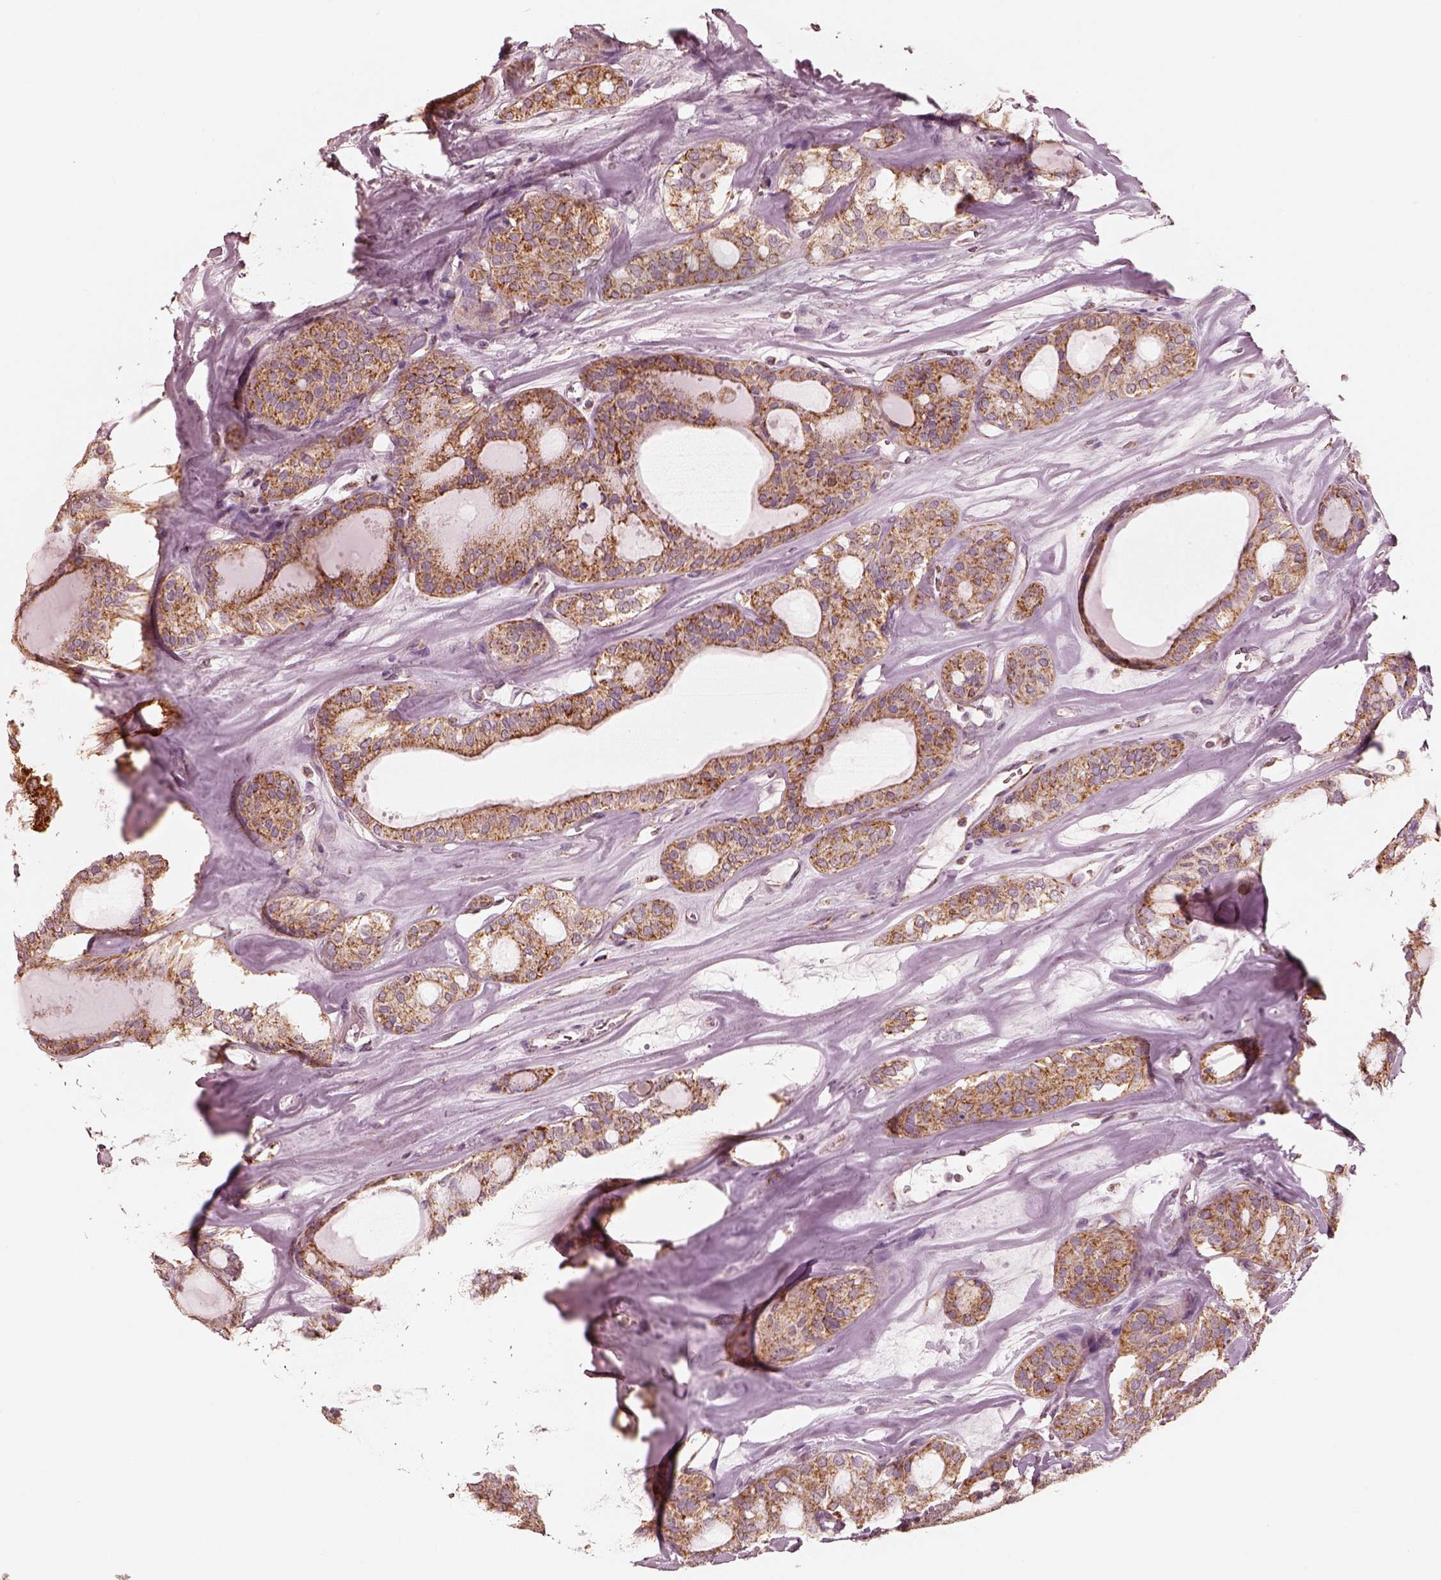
{"staining": {"intensity": "strong", "quantity": ">75%", "location": "cytoplasmic/membranous"}, "tissue": "thyroid cancer", "cell_type": "Tumor cells", "image_type": "cancer", "snomed": [{"axis": "morphology", "description": "Follicular adenoma carcinoma, NOS"}, {"axis": "topography", "description": "Thyroid gland"}], "caption": "Brown immunohistochemical staining in follicular adenoma carcinoma (thyroid) exhibits strong cytoplasmic/membranous positivity in about >75% of tumor cells. (IHC, brightfield microscopy, high magnification).", "gene": "ENTPD6", "patient": {"sex": "male", "age": 75}}